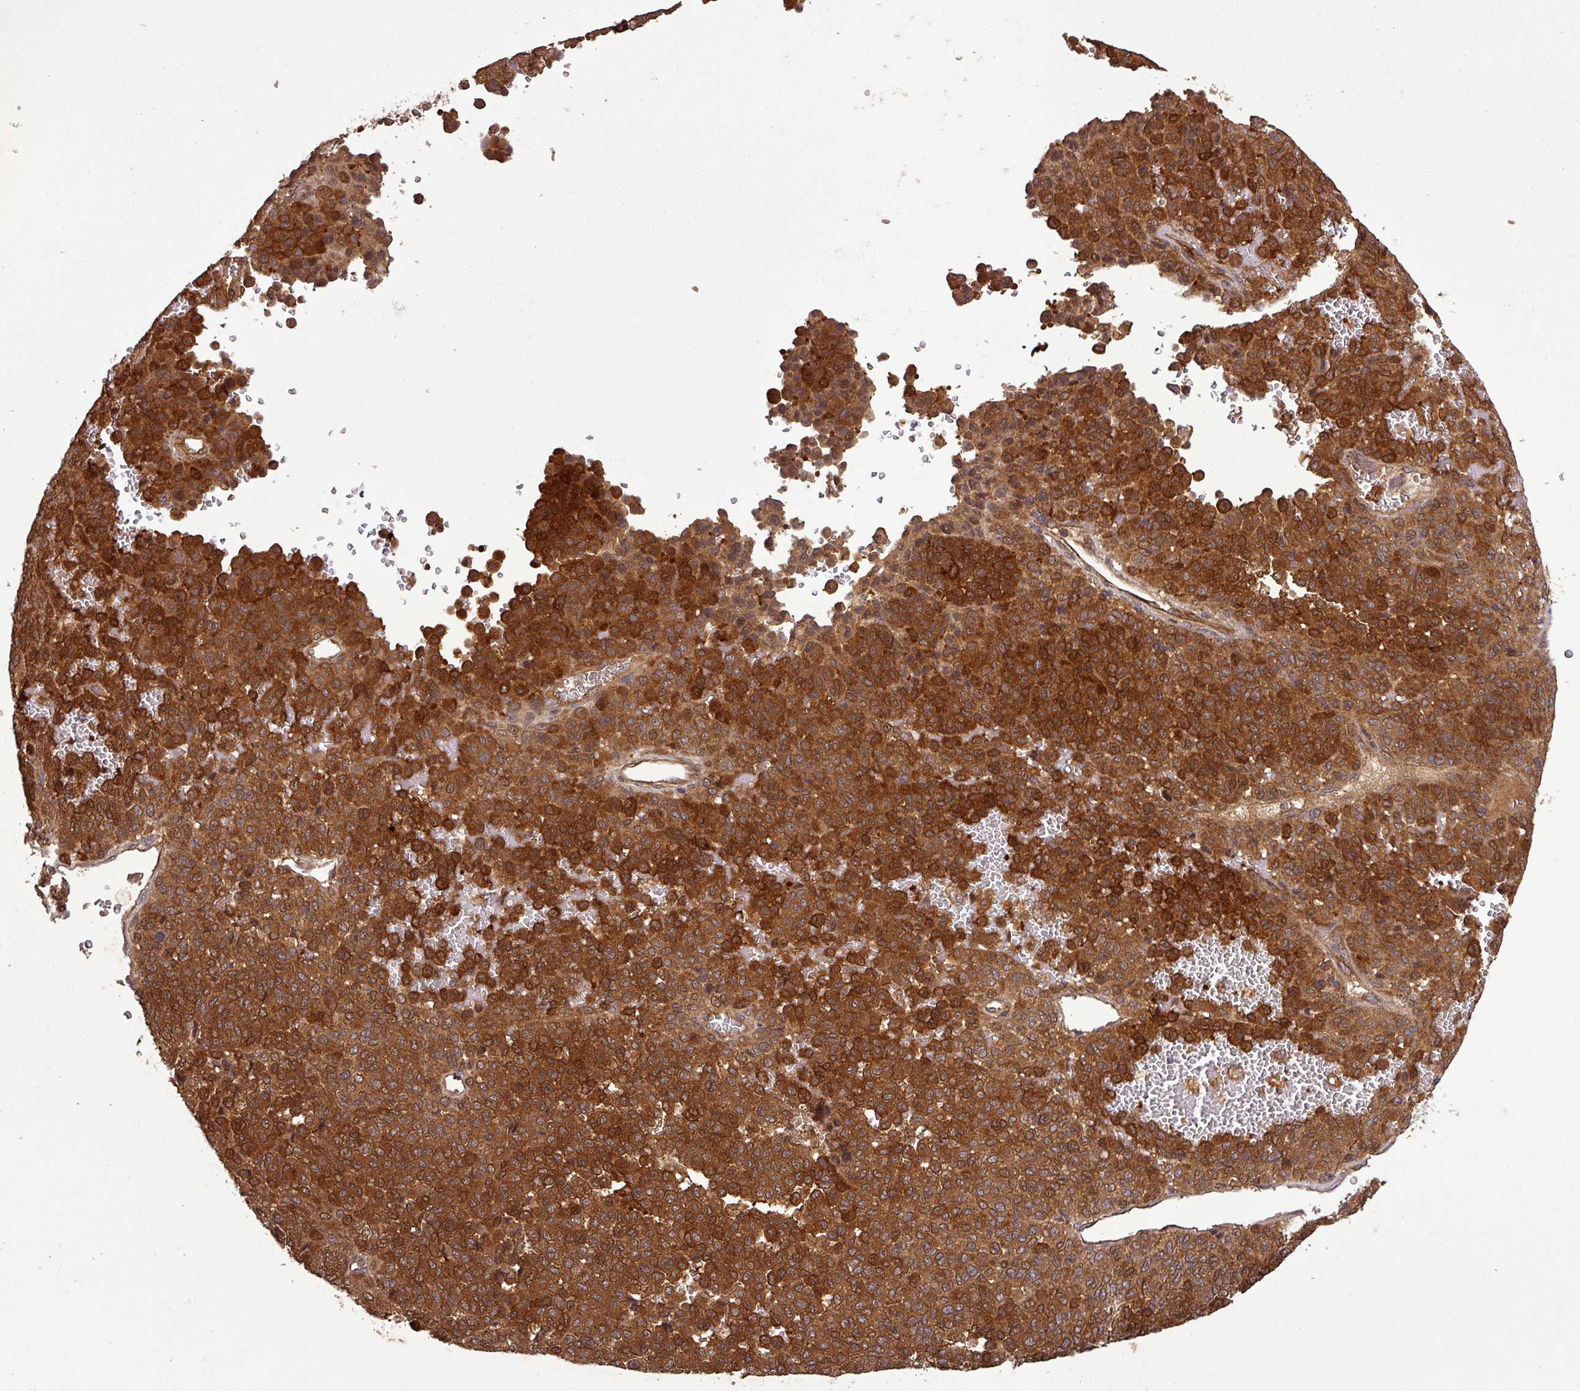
{"staining": {"intensity": "strong", "quantity": ">75%", "location": "cytoplasmic/membranous,nuclear"}, "tissue": "melanoma", "cell_type": "Tumor cells", "image_type": "cancer", "snomed": [{"axis": "morphology", "description": "Malignant melanoma, Metastatic site"}, {"axis": "topography", "description": "Pancreas"}], "caption": "Protein positivity by IHC exhibits strong cytoplasmic/membranous and nuclear staining in about >75% of tumor cells in malignant melanoma (metastatic site).", "gene": "SIRPB2", "patient": {"sex": "female", "age": 30}}